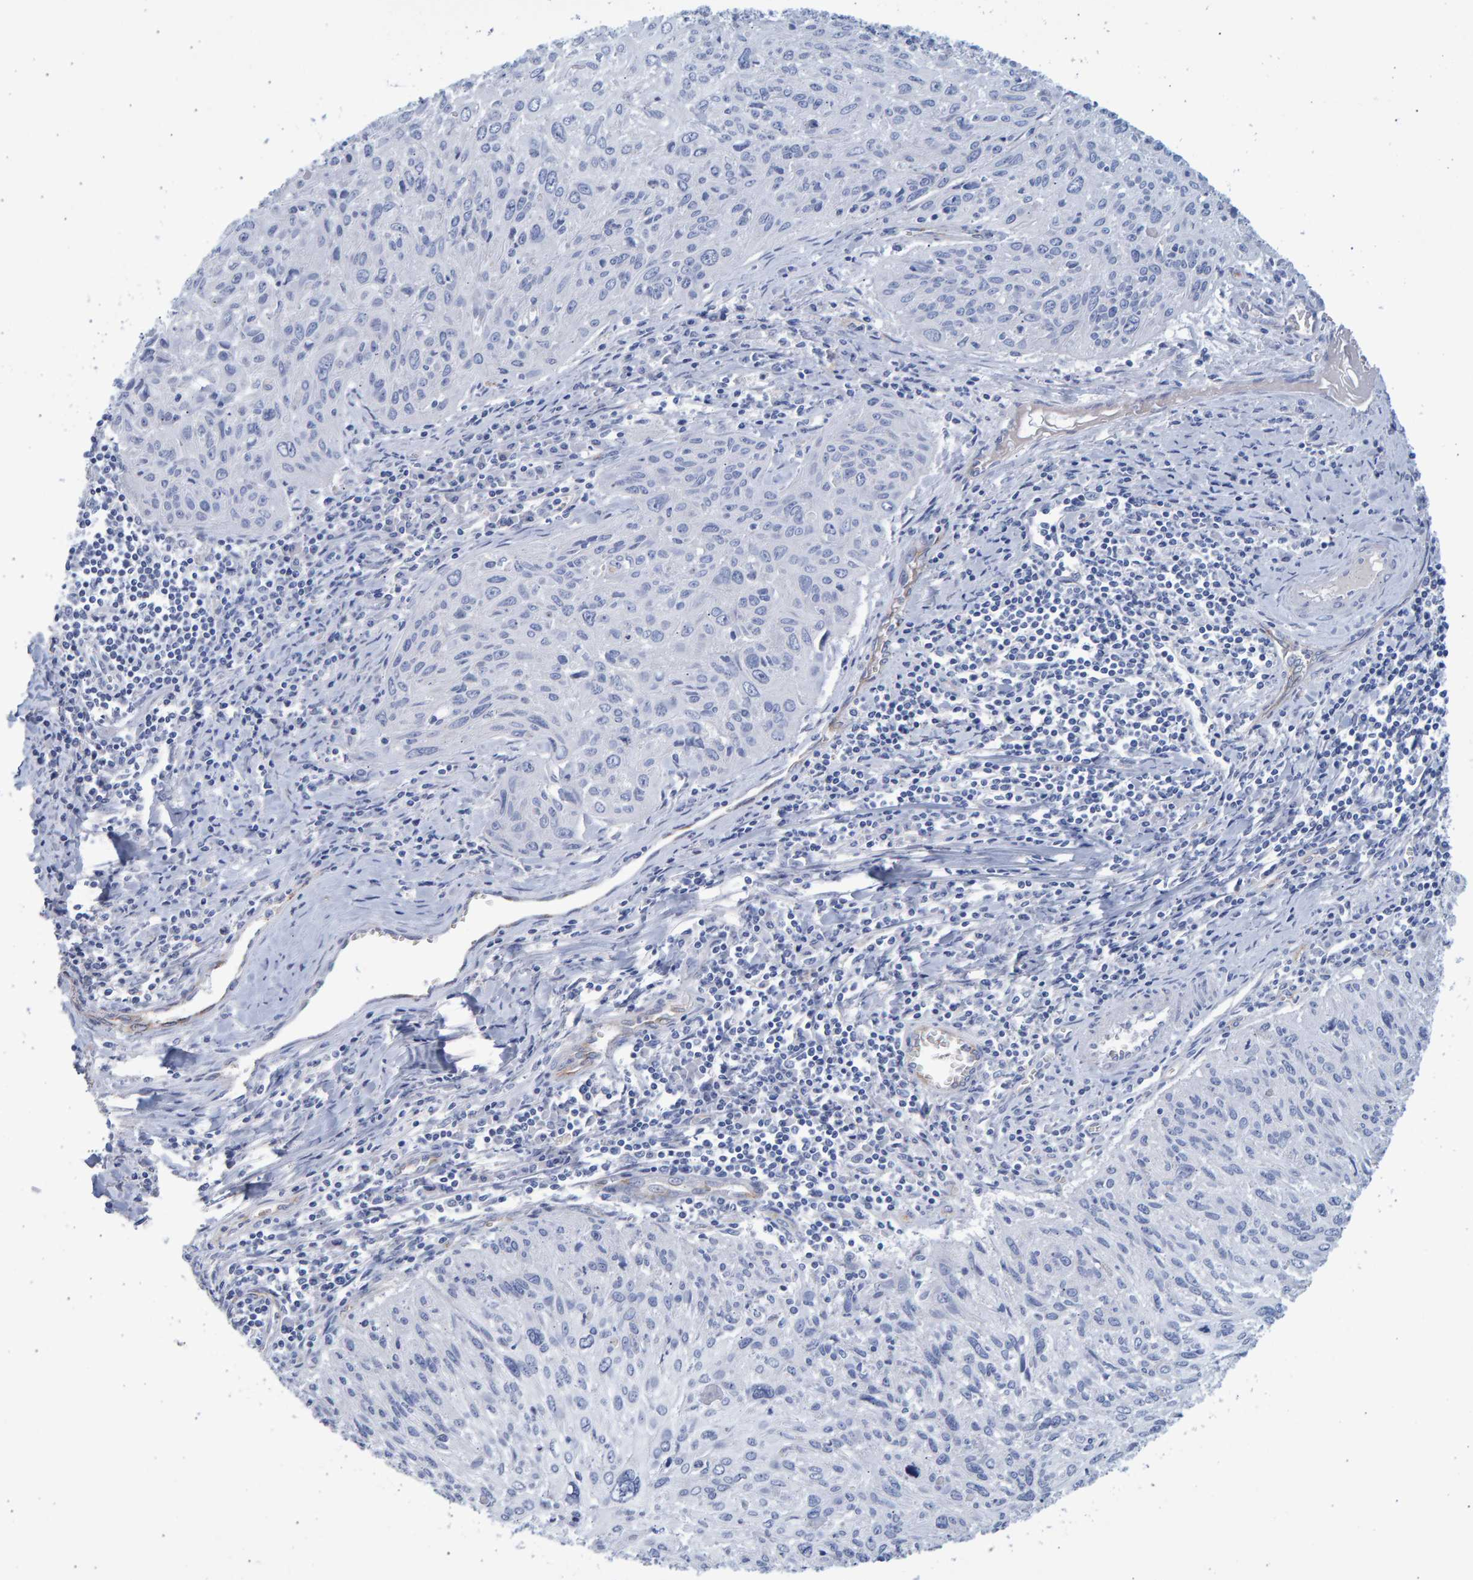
{"staining": {"intensity": "negative", "quantity": "none", "location": "none"}, "tissue": "cervical cancer", "cell_type": "Tumor cells", "image_type": "cancer", "snomed": [{"axis": "morphology", "description": "Squamous cell carcinoma, NOS"}, {"axis": "topography", "description": "Cervix"}], "caption": "A histopathology image of human squamous cell carcinoma (cervical) is negative for staining in tumor cells. The staining is performed using DAB (3,3'-diaminobenzidine) brown chromogen with nuclei counter-stained in using hematoxylin.", "gene": "SLC34A3", "patient": {"sex": "female", "age": 51}}